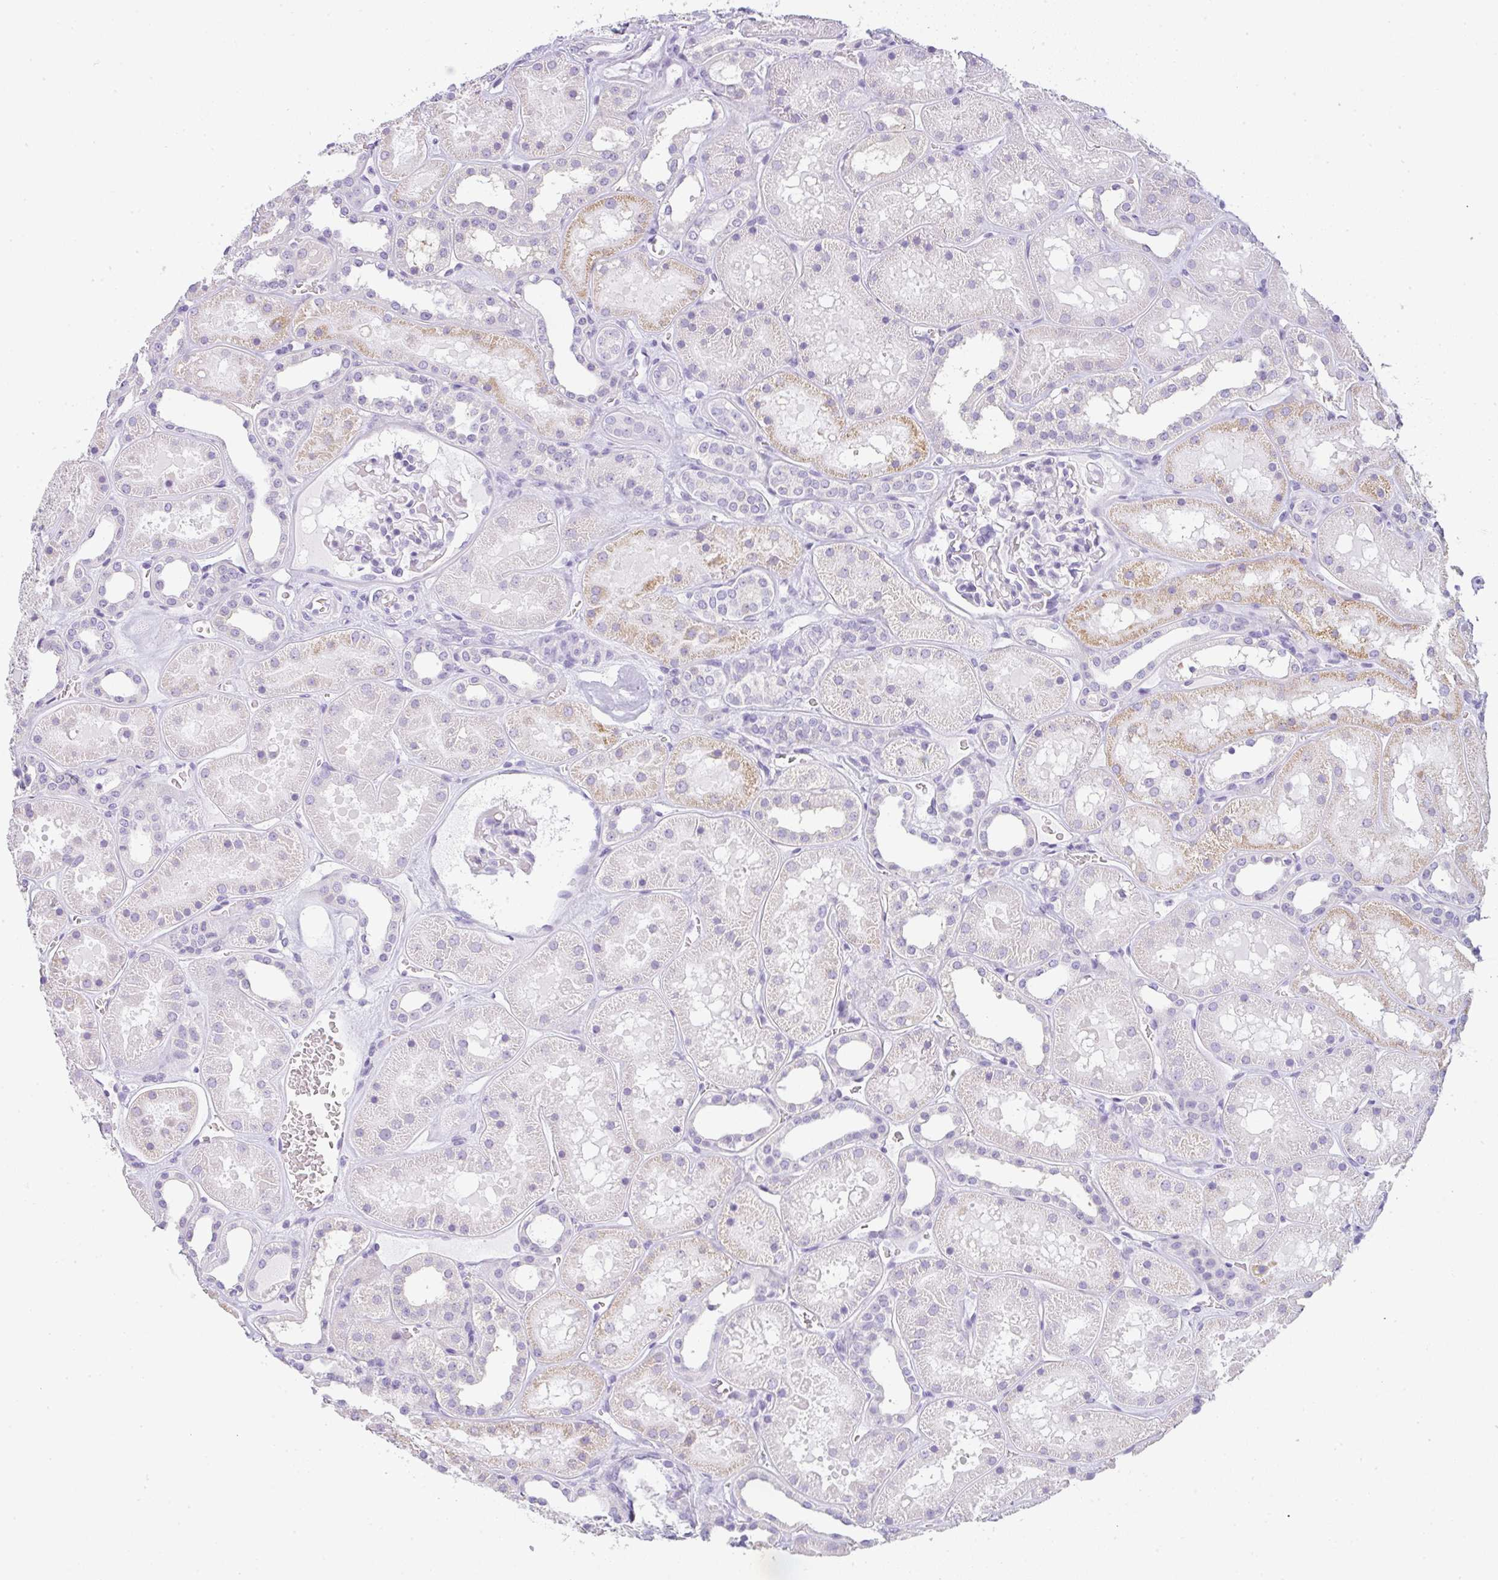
{"staining": {"intensity": "negative", "quantity": "none", "location": "none"}, "tissue": "kidney", "cell_type": "Cells in glomeruli", "image_type": "normal", "snomed": [{"axis": "morphology", "description": "Normal tissue, NOS"}, {"axis": "topography", "description": "Kidney"}], "caption": "A high-resolution micrograph shows IHC staining of normal kidney, which reveals no significant staining in cells in glomeruli.", "gene": "LPAR4", "patient": {"sex": "female", "age": 41}}